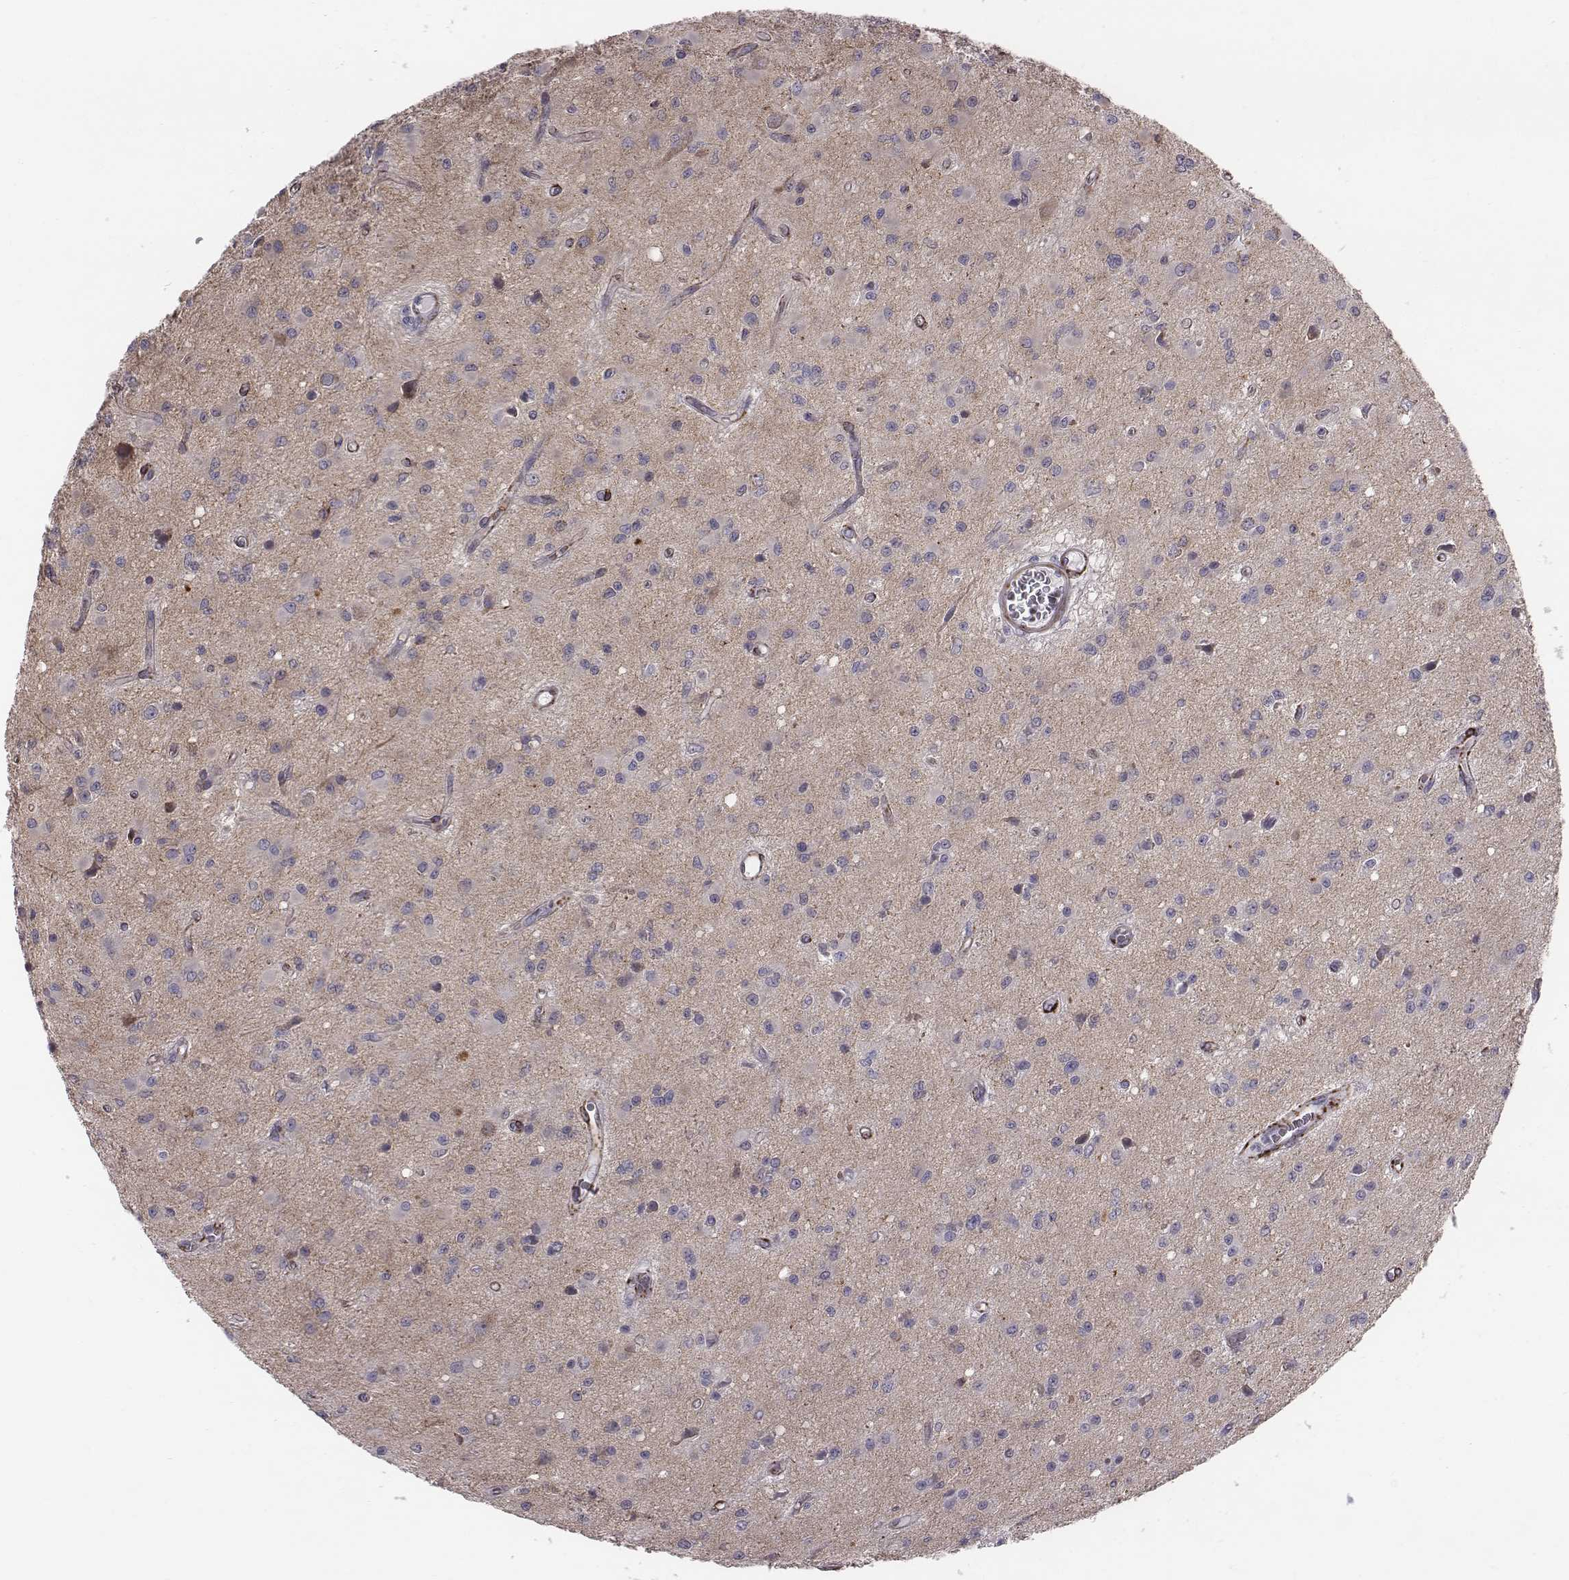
{"staining": {"intensity": "negative", "quantity": "none", "location": "none"}, "tissue": "glioma", "cell_type": "Tumor cells", "image_type": "cancer", "snomed": [{"axis": "morphology", "description": "Glioma, malignant, Low grade"}, {"axis": "topography", "description": "Brain"}], "caption": "The photomicrograph displays no staining of tumor cells in glioma. (DAB immunohistochemistry (IHC) visualized using brightfield microscopy, high magnification).", "gene": "PRKCZ", "patient": {"sex": "female", "age": 45}}